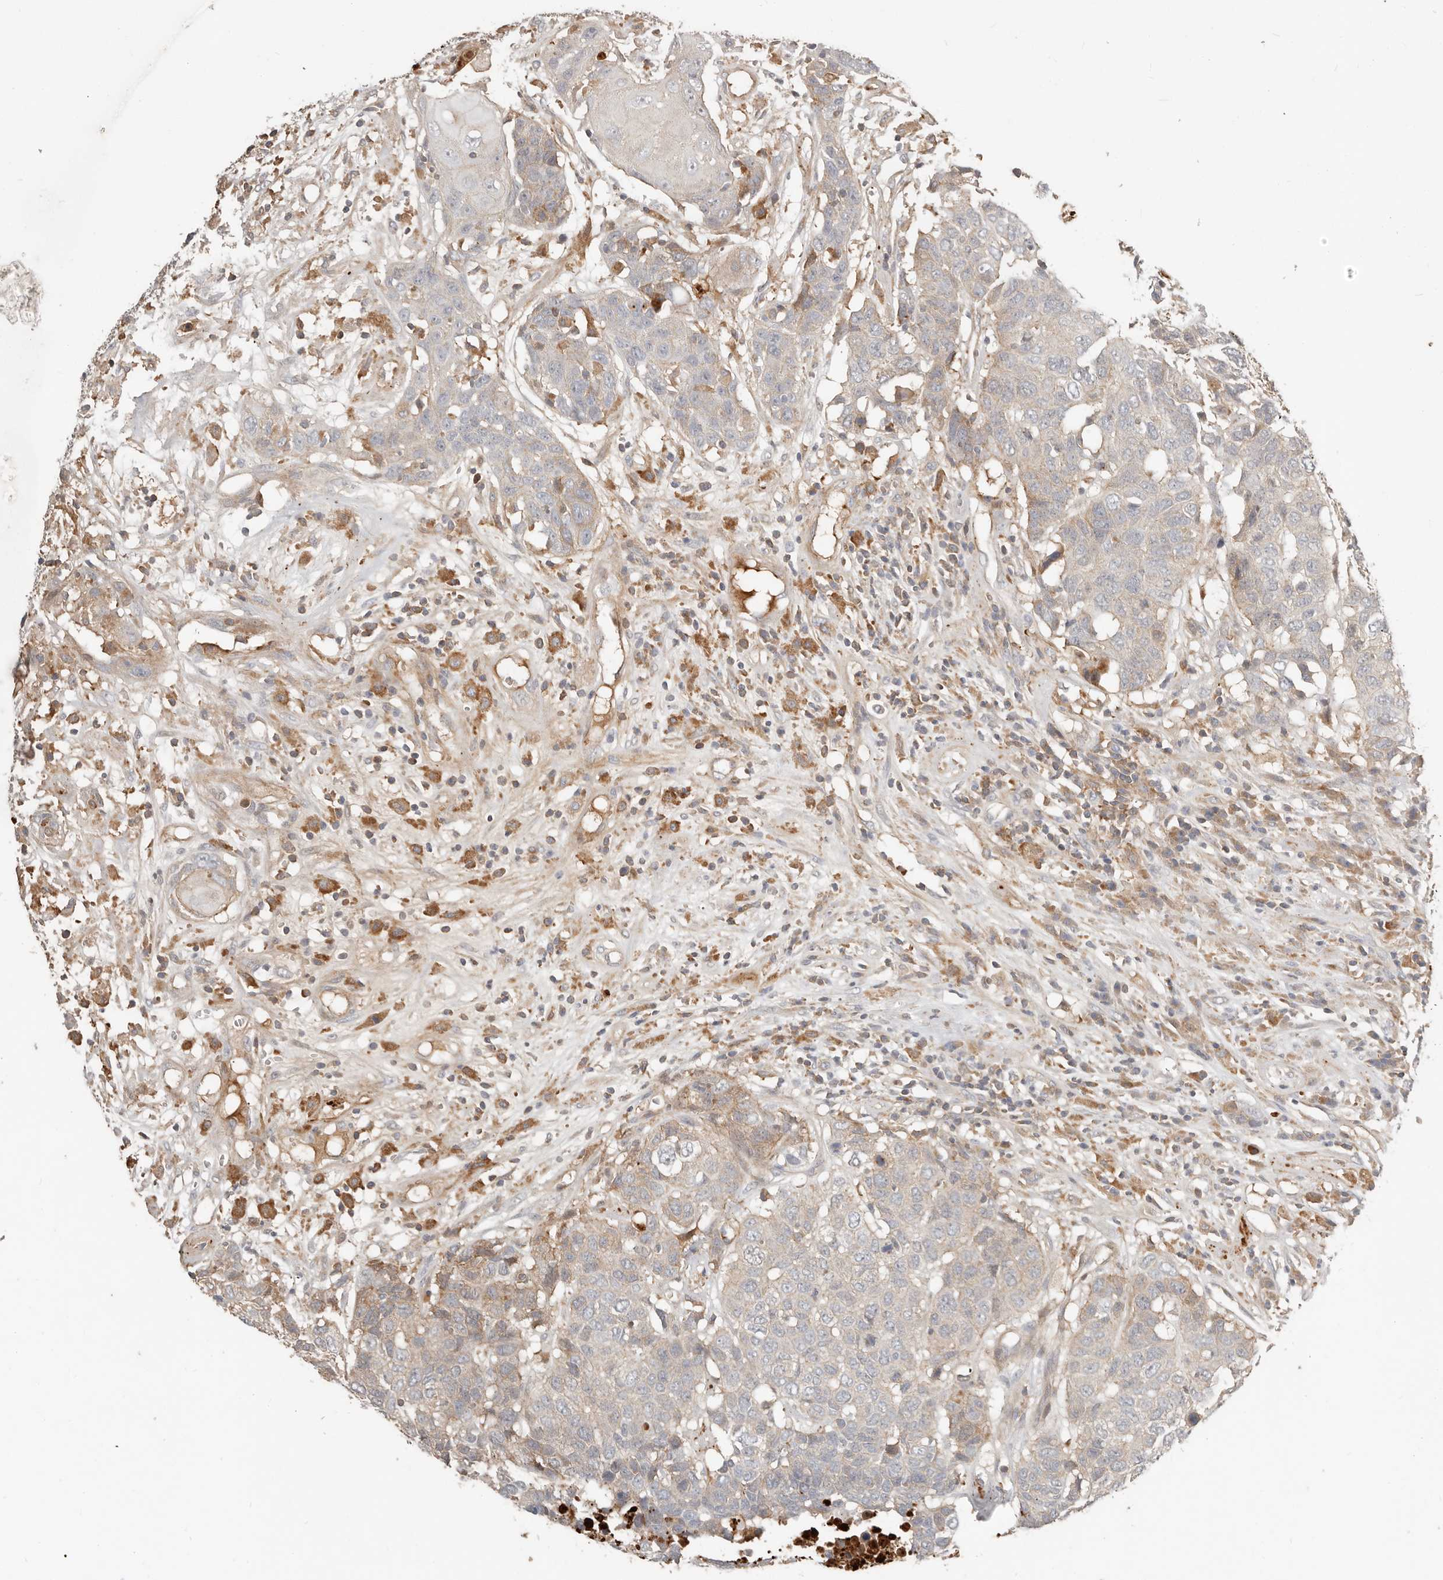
{"staining": {"intensity": "weak", "quantity": "<25%", "location": "cytoplasmic/membranous"}, "tissue": "head and neck cancer", "cell_type": "Tumor cells", "image_type": "cancer", "snomed": [{"axis": "morphology", "description": "Squamous cell carcinoma, NOS"}, {"axis": "topography", "description": "Head-Neck"}], "caption": "Tumor cells are negative for brown protein staining in head and neck cancer.", "gene": "MTFR2", "patient": {"sex": "male", "age": 66}}